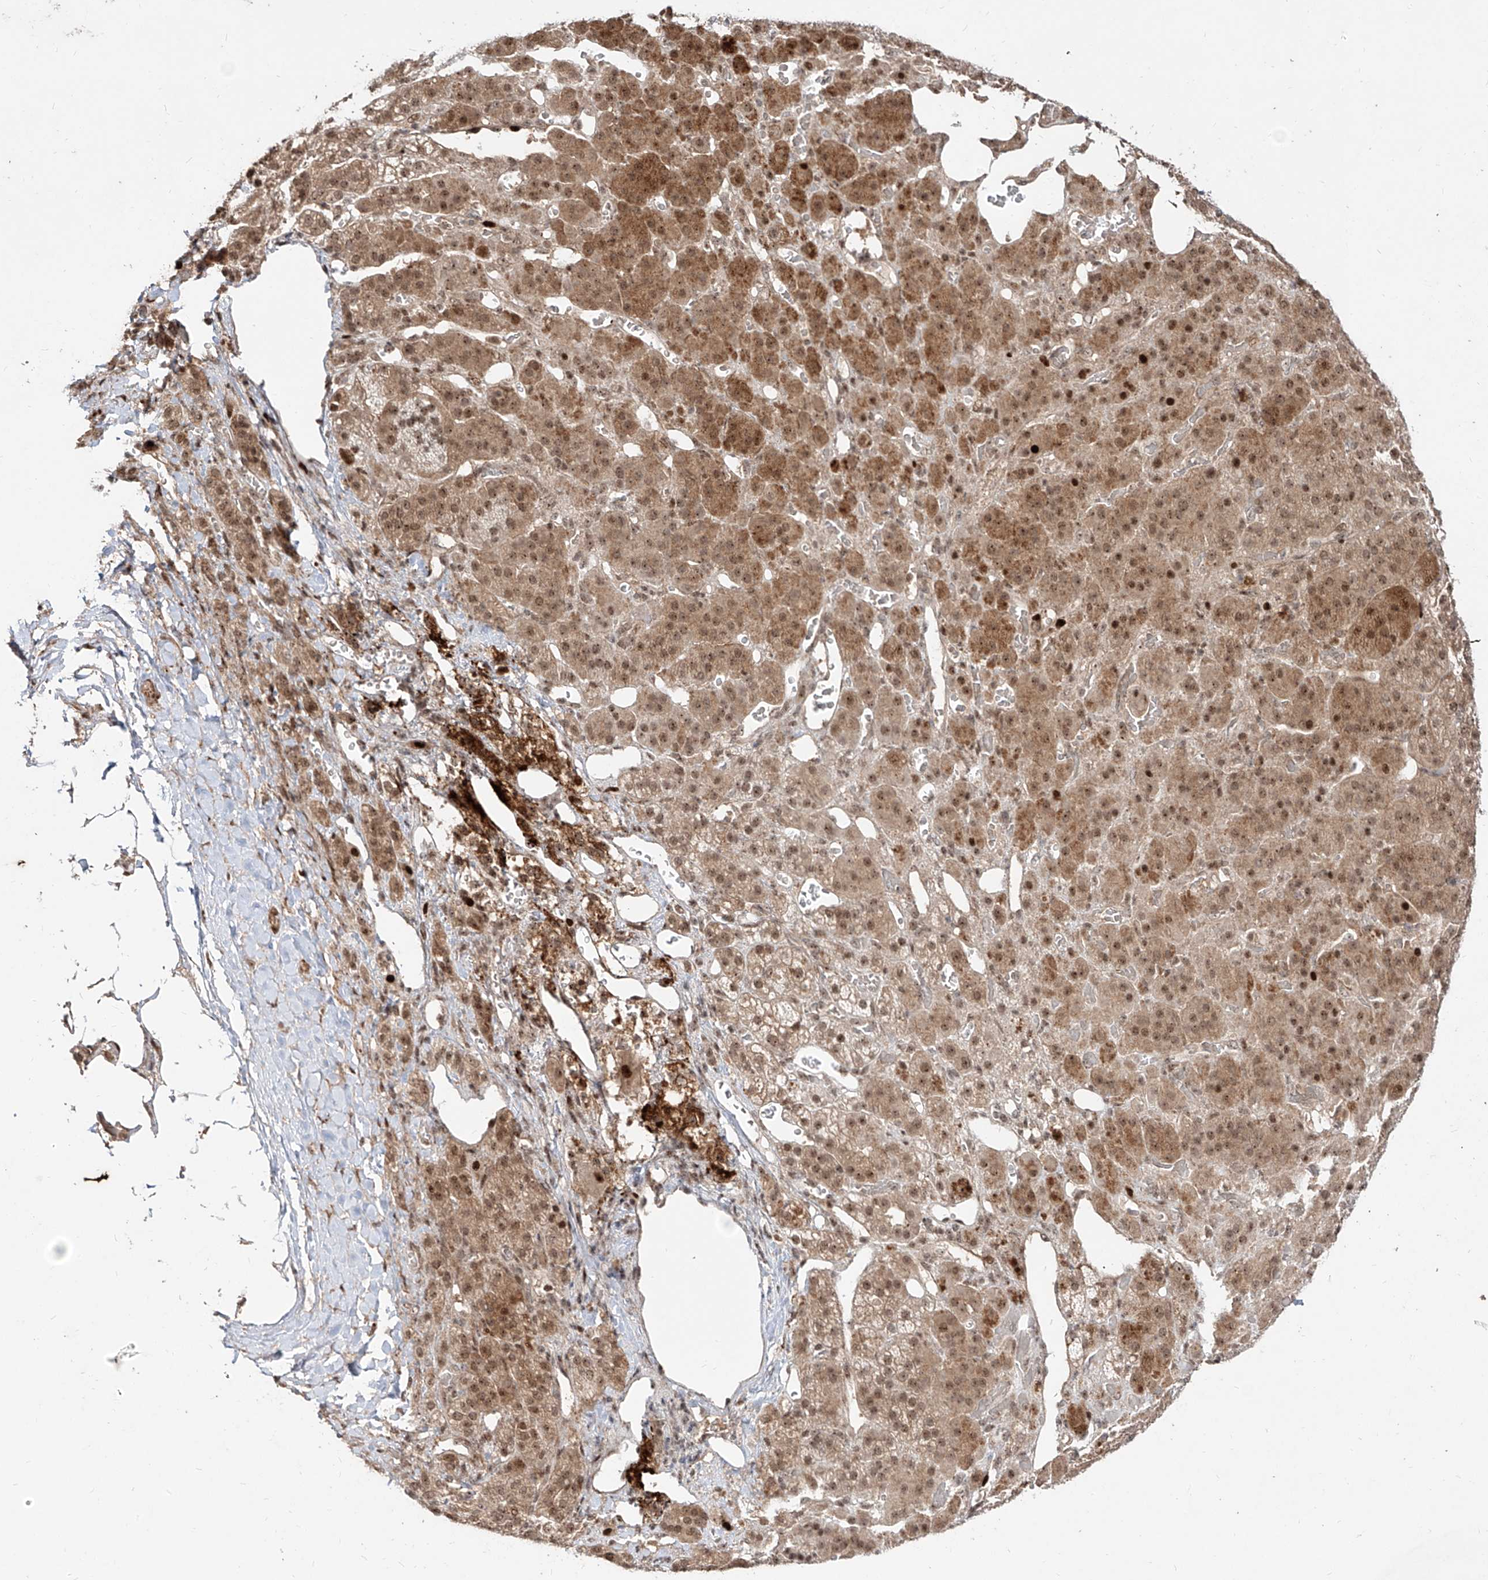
{"staining": {"intensity": "moderate", "quantity": ">75%", "location": "cytoplasmic/membranous,nuclear"}, "tissue": "adrenal gland", "cell_type": "Glandular cells", "image_type": "normal", "snomed": [{"axis": "morphology", "description": "Normal tissue, NOS"}, {"axis": "topography", "description": "Adrenal gland"}], "caption": "Protein staining displays moderate cytoplasmic/membranous,nuclear positivity in about >75% of glandular cells in unremarkable adrenal gland. (Brightfield microscopy of DAB IHC at high magnification).", "gene": "ZNF710", "patient": {"sex": "male", "age": 57}}